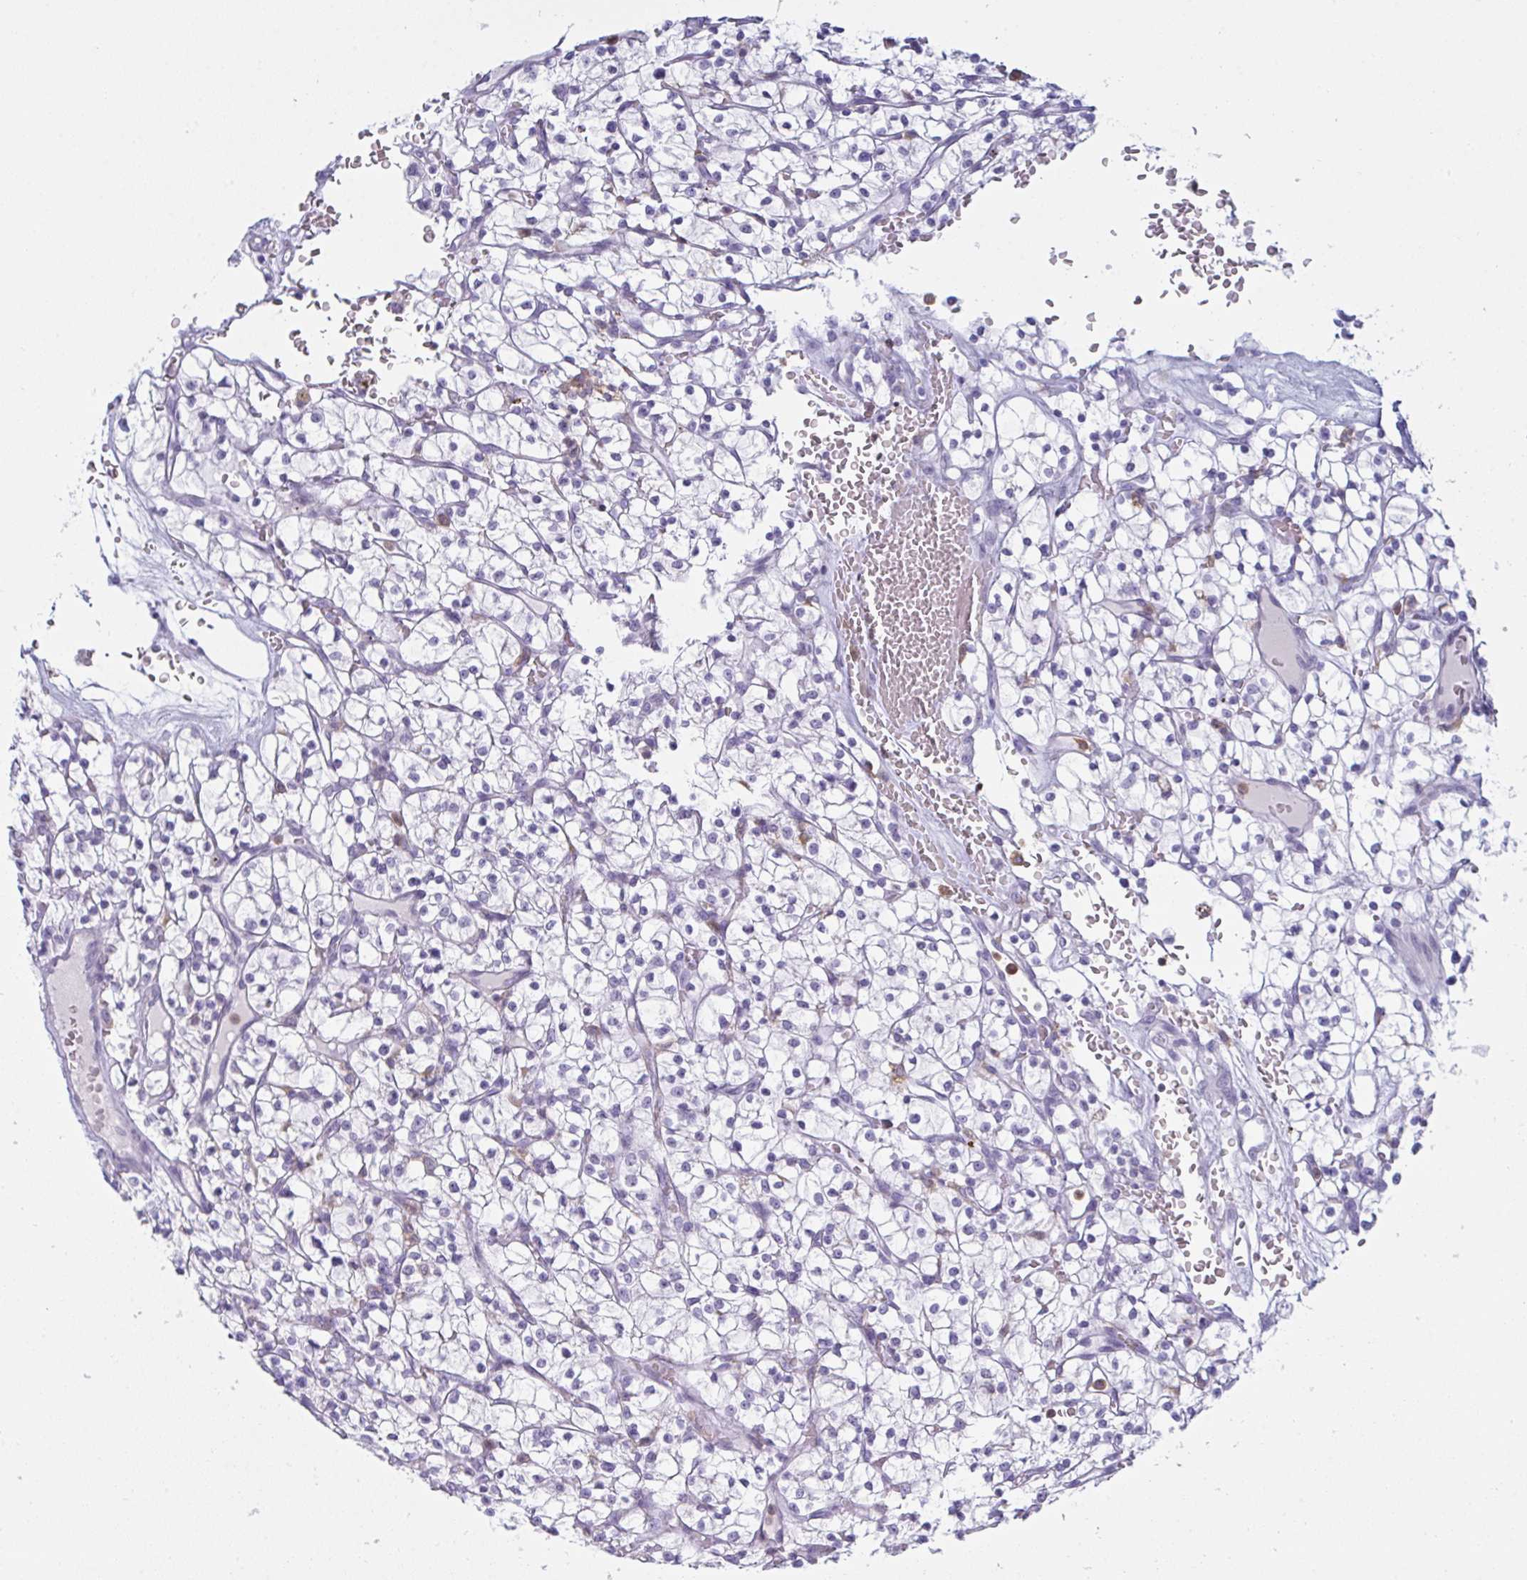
{"staining": {"intensity": "negative", "quantity": "none", "location": "none"}, "tissue": "renal cancer", "cell_type": "Tumor cells", "image_type": "cancer", "snomed": [{"axis": "morphology", "description": "Adenocarcinoma, NOS"}, {"axis": "topography", "description": "Kidney"}], "caption": "Immunohistochemical staining of human renal cancer (adenocarcinoma) demonstrates no significant positivity in tumor cells.", "gene": "MYO1F", "patient": {"sex": "female", "age": 64}}